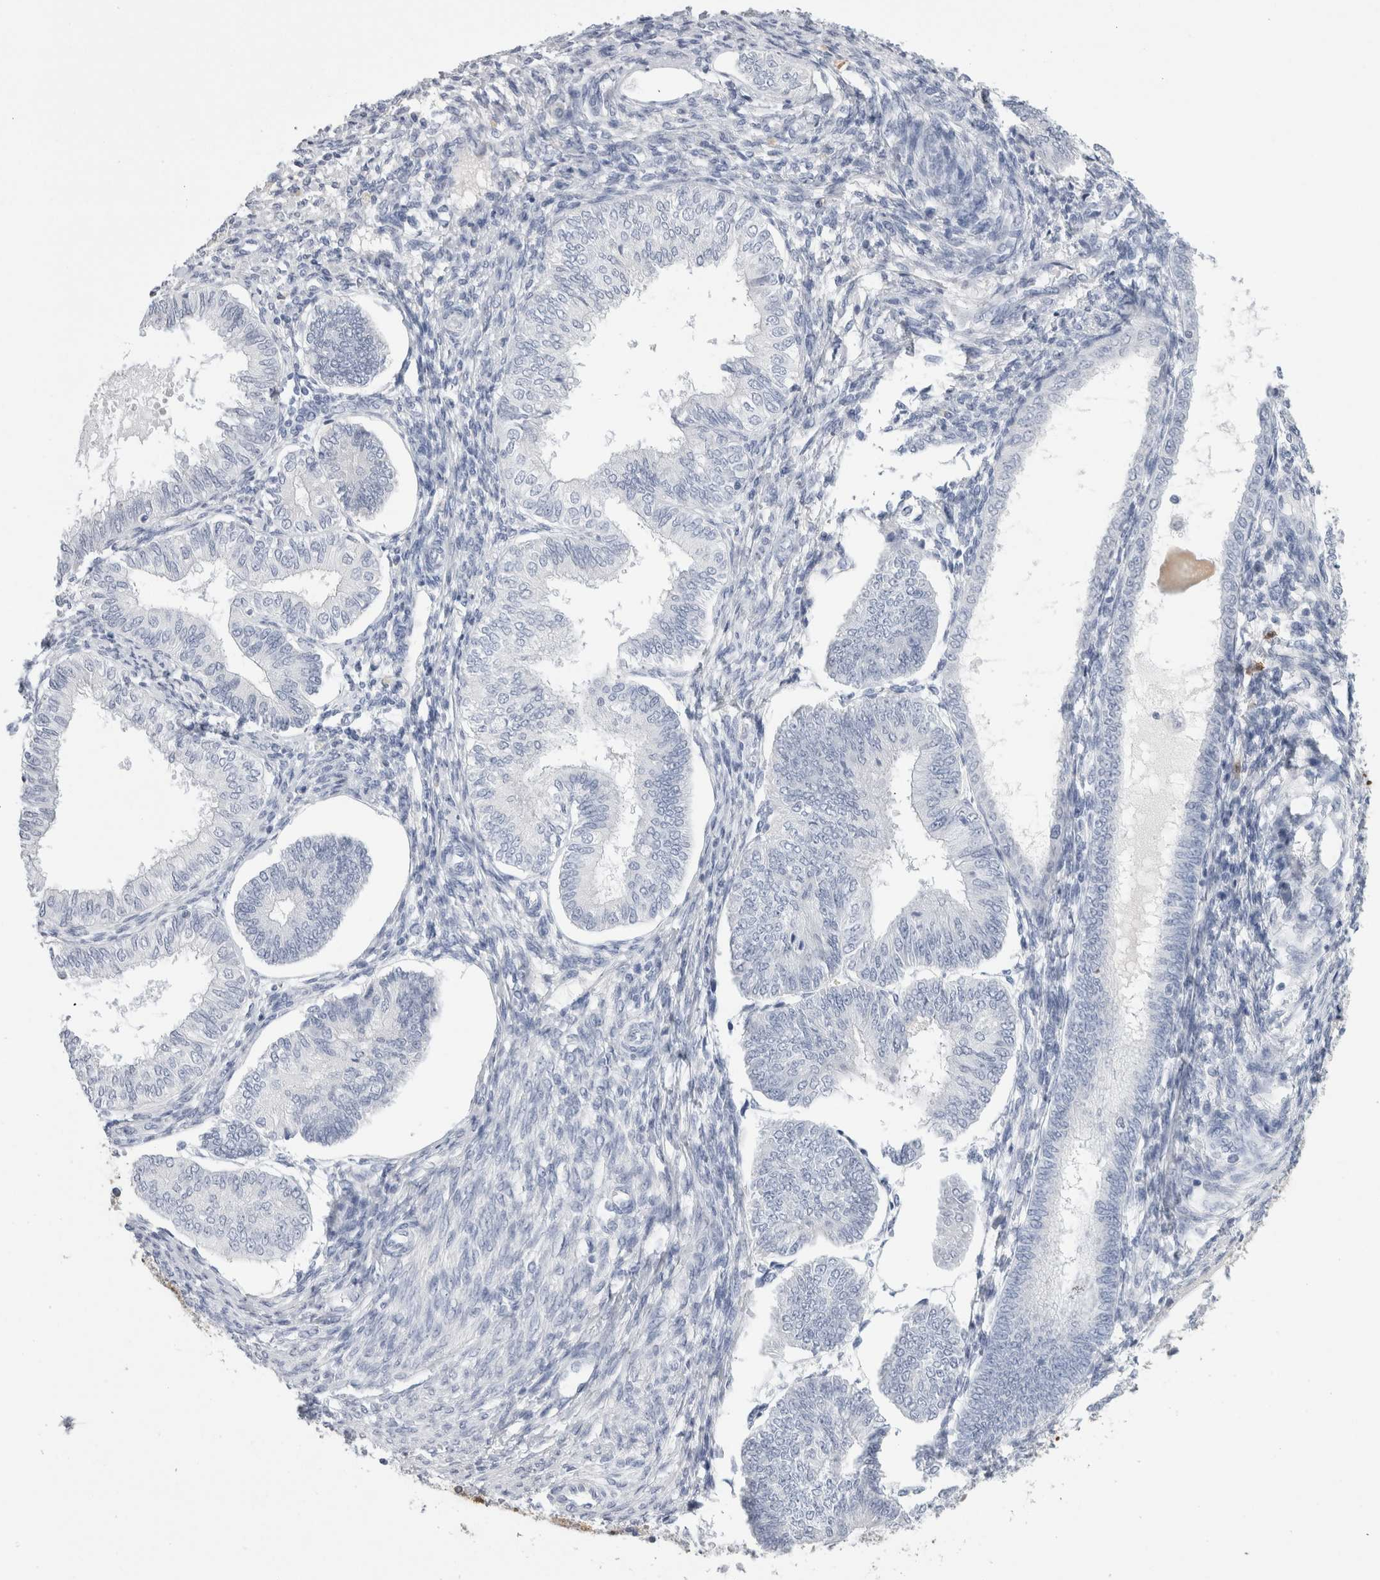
{"staining": {"intensity": "negative", "quantity": "none", "location": "none"}, "tissue": "endometrial cancer", "cell_type": "Tumor cells", "image_type": "cancer", "snomed": [{"axis": "morphology", "description": "Adenocarcinoma, NOS"}, {"axis": "topography", "description": "Endometrium"}], "caption": "IHC image of neoplastic tissue: human adenocarcinoma (endometrial) stained with DAB (3,3'-diaminobenzidine) exhibits no significant protein expression in tumor cells.", "gene": "S100A12", "patient": {"sex": "female", "age": 58}}